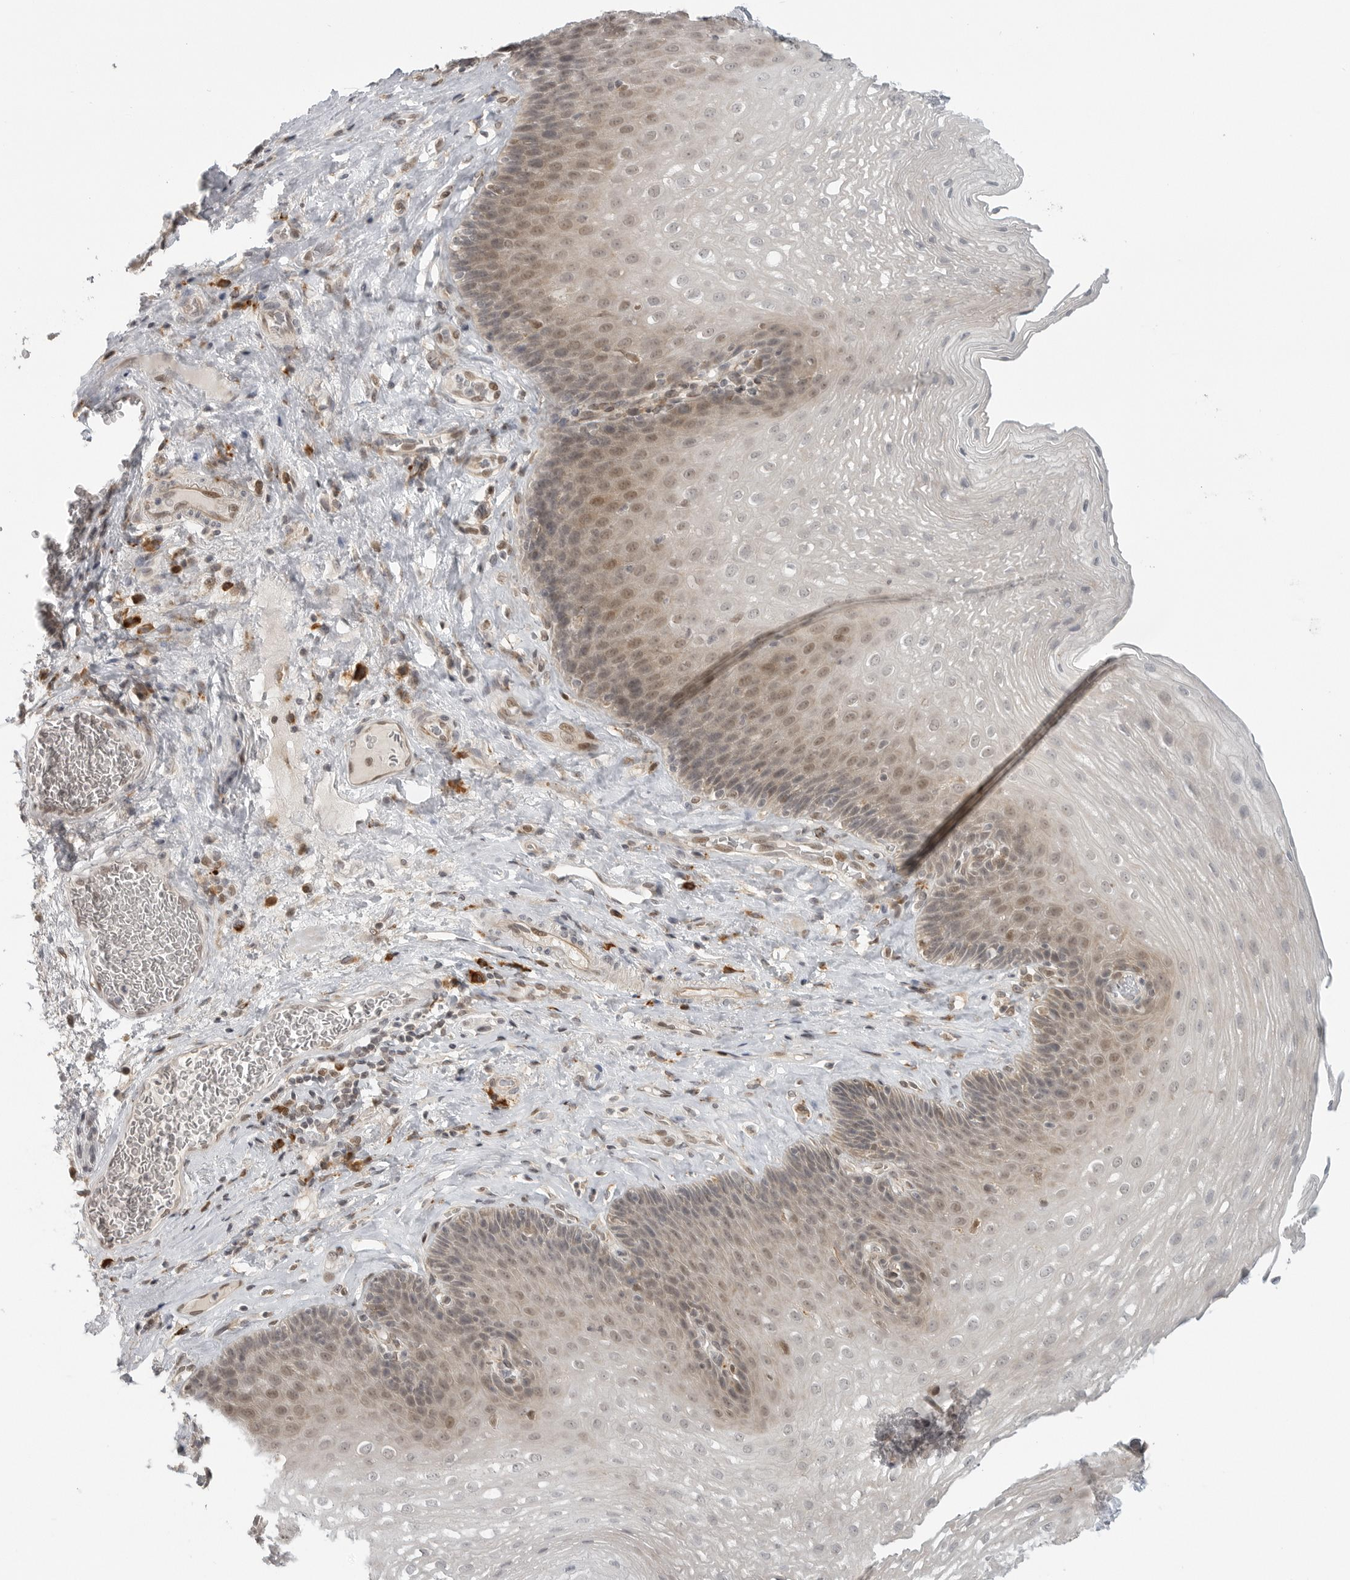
{"staining": {"intensity": "weak", "quantity": "25%-75%", "location": "cytoplasmic/membranous,nuclear"}, "tissue": "esophagus", "cell_type": "Squamous epithelial cells", "image_type": "normal", "snomed": [{"axis": "morphology", "description": "Normal tissue, NOS"}, {"axis": "topography", "description": "Esophagus"}], "caption": "Approximately 25%-75% of squamous epithelial cells in normal esophagus demonstrate weak cytoplasmic/membranous,nuclear protein positivity as visualized by brown immunohistochemical staining.", "gene": "CEP295NL", "patient": {"sex": "female", "age": 66}}